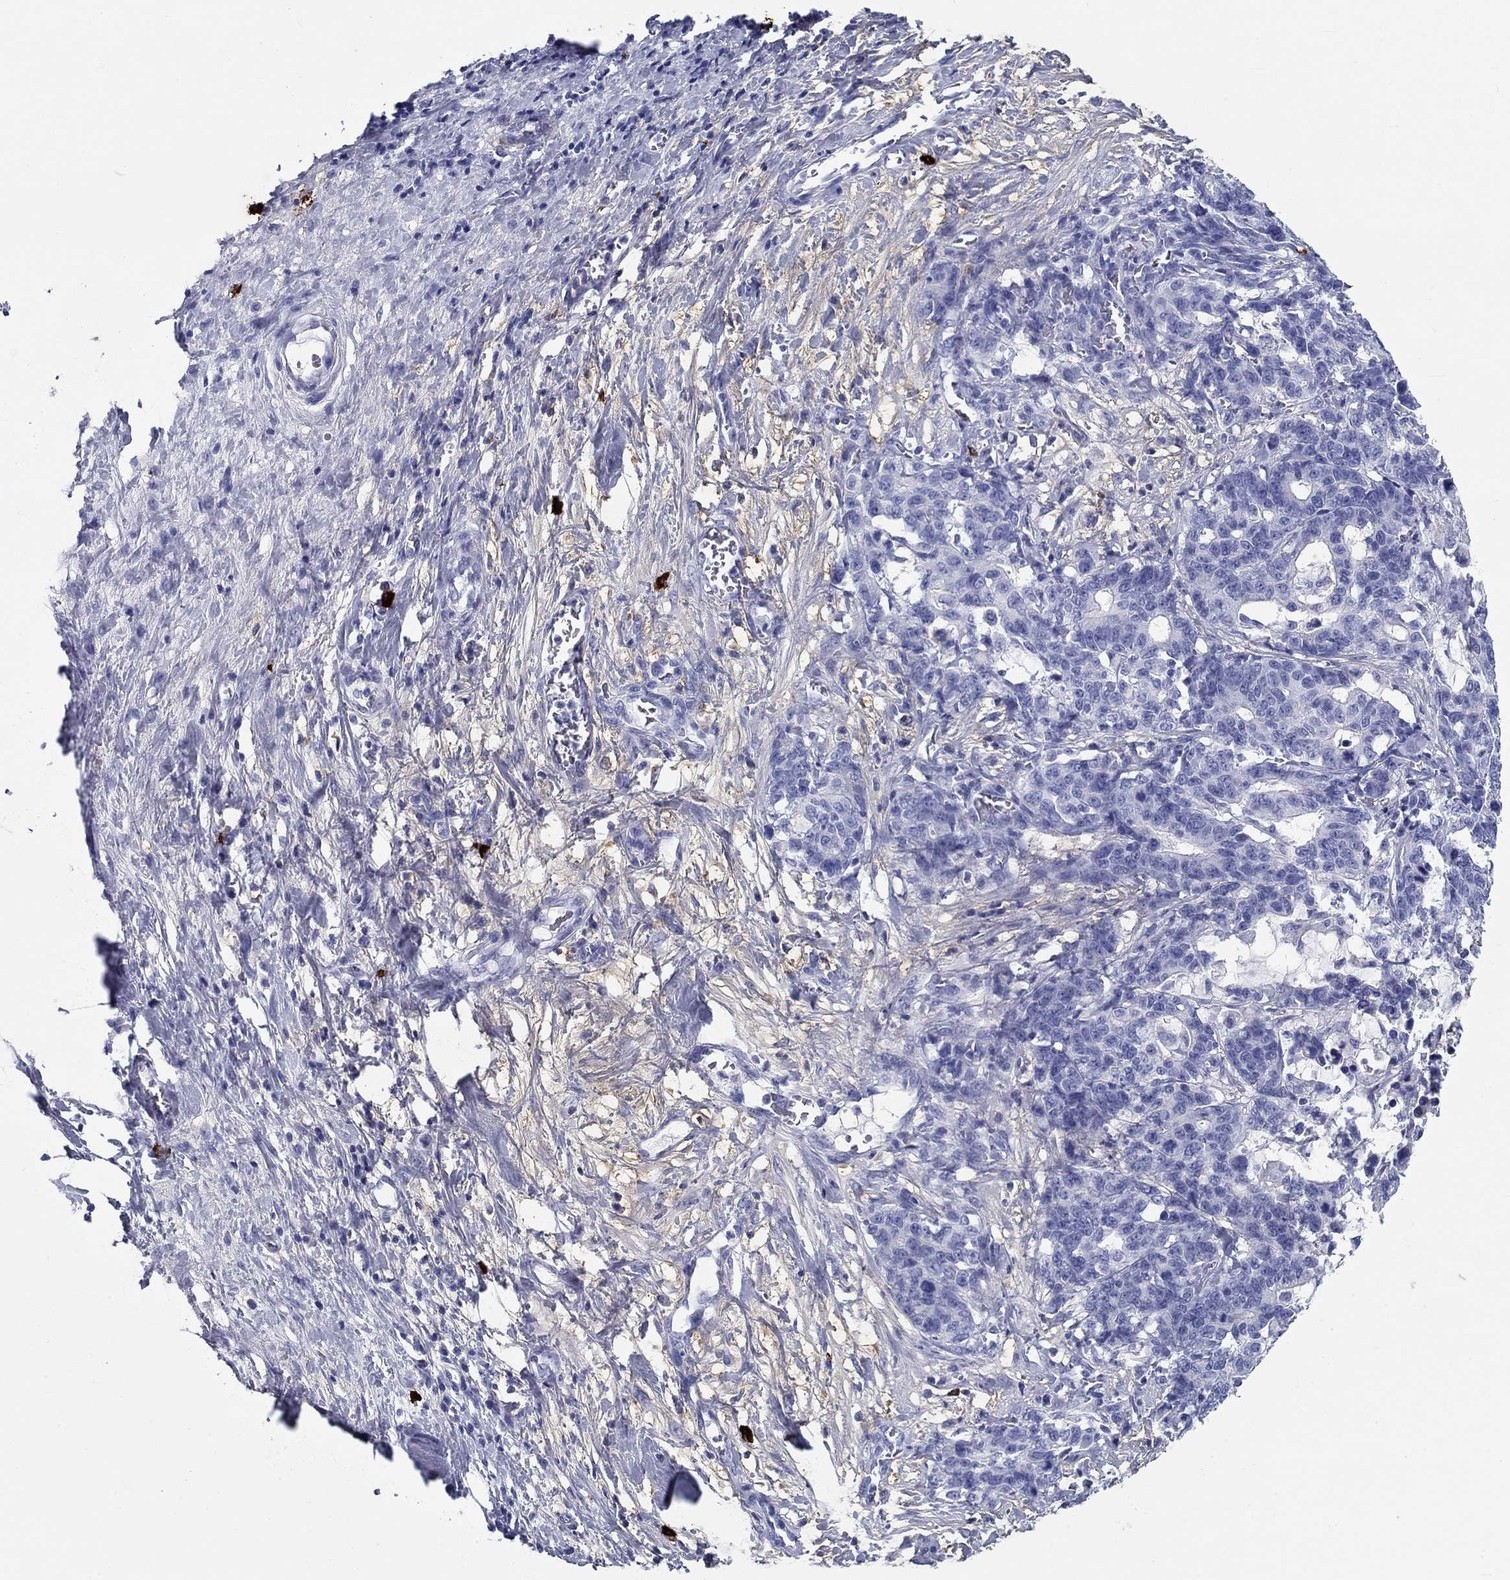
{"staining": {"intensity": "negative", "quantity": "none", "location": "none"}, "tissue": "stomach cancer", "cell_type": "Tumor cells", "image_type": "cancer", "snomed": [{"axis": "morphology", "description": "Normal tissue, NOS"}, {"axis": "morphology", "description": "Adenocarcinoma, NOS"}, {"axis": "topography", "description": "Stomach"}], "caption": "Protein analysis of adenocarcinoma (stomach) displays no significant expression in tumor cells.", "gene": "CD40LG", "patient": {"sex": "female", "age": 64}}